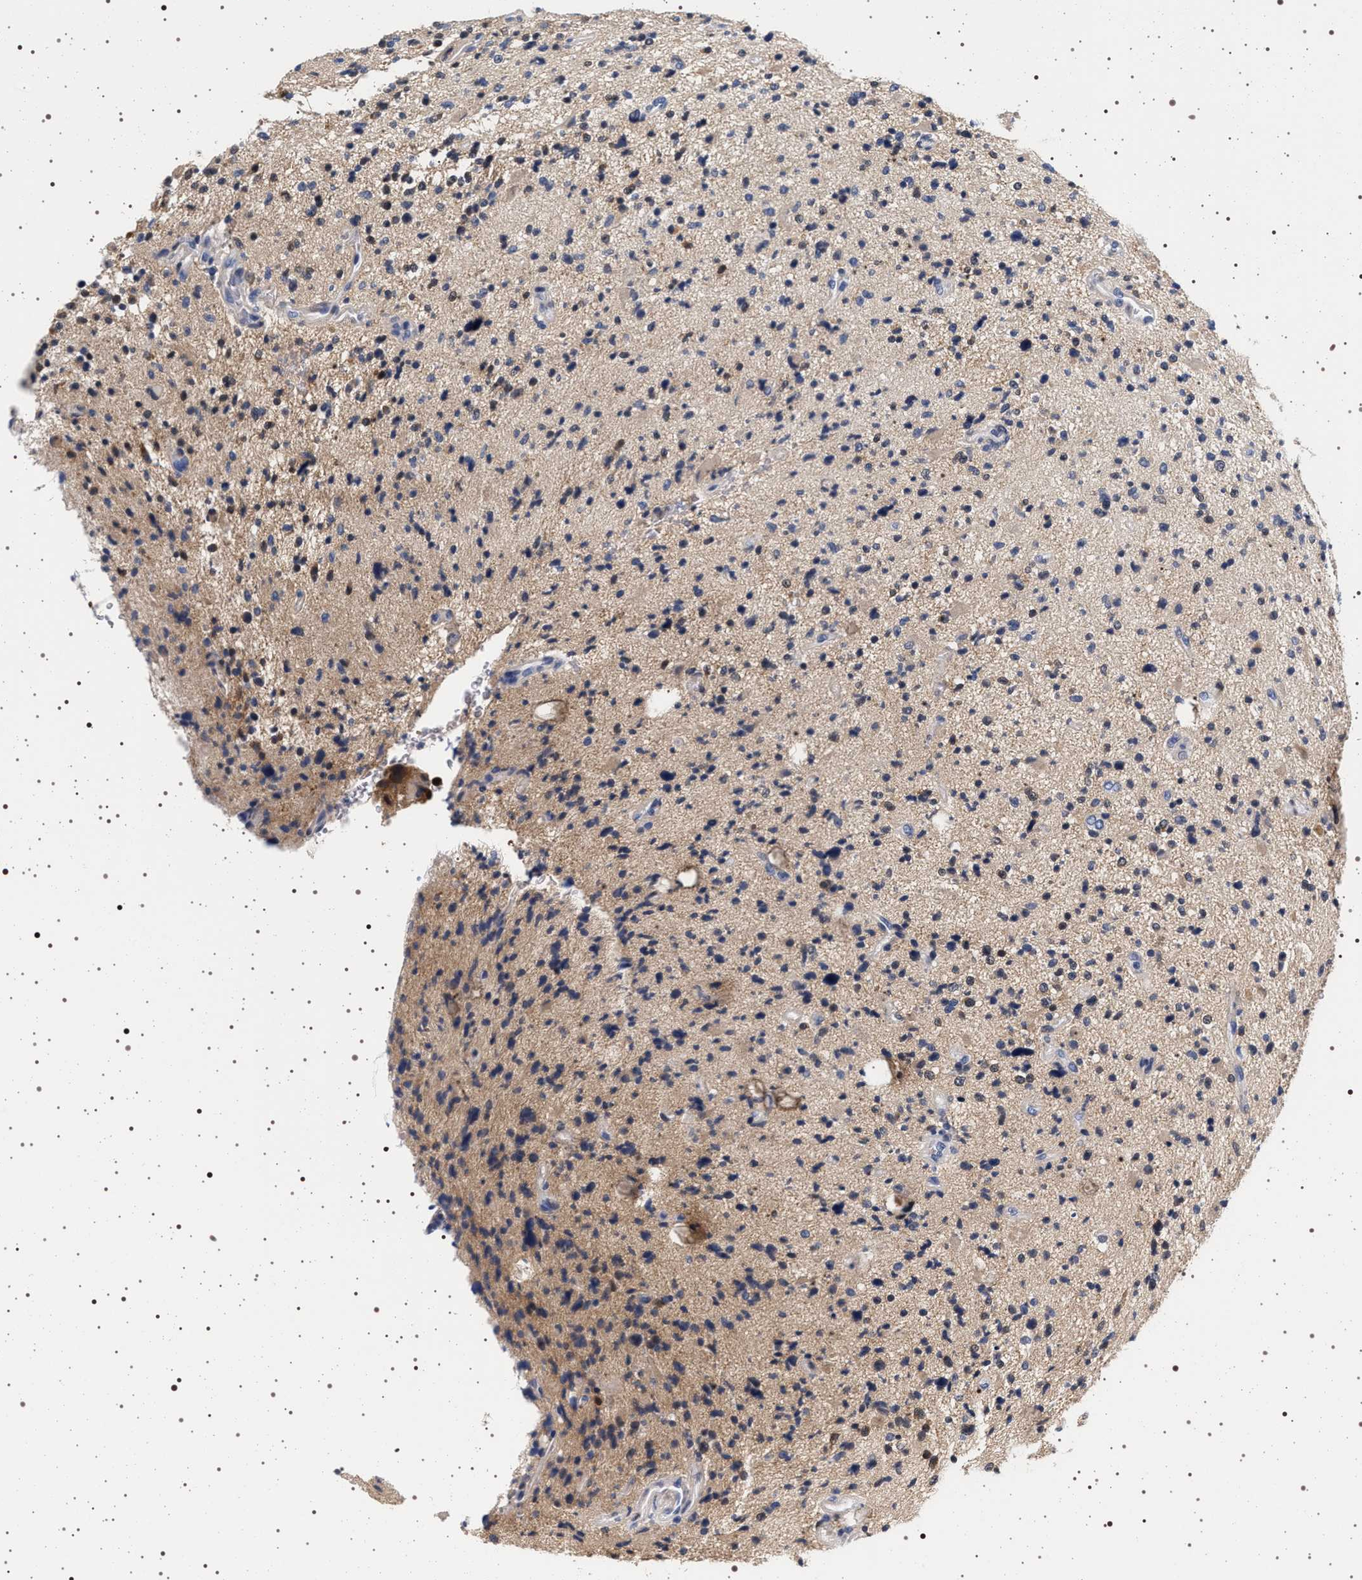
{"staining": {"intensity": "weak", "quantity": "<25%", "location": "cytoplasmic/membranous"}, "tissue": "glioma", "cell_type": "Tumor cells", "image_type": "cancer", "snomed": [{"axis": "morphology", "description": "Glioma, malignant, High grade"}, {"axis": "topography", "description": "Brain"}], "caption": "DAB immunohistochemical staining of human malignant glioma (high-grade) displays no significant positivity in tumor cells. The staining is performed using DAB brown chromogen with nuclei counter-stained in using hematoxylin.", "gene": "MAPK10", "patient": {"sex": "male", "age": 48}}